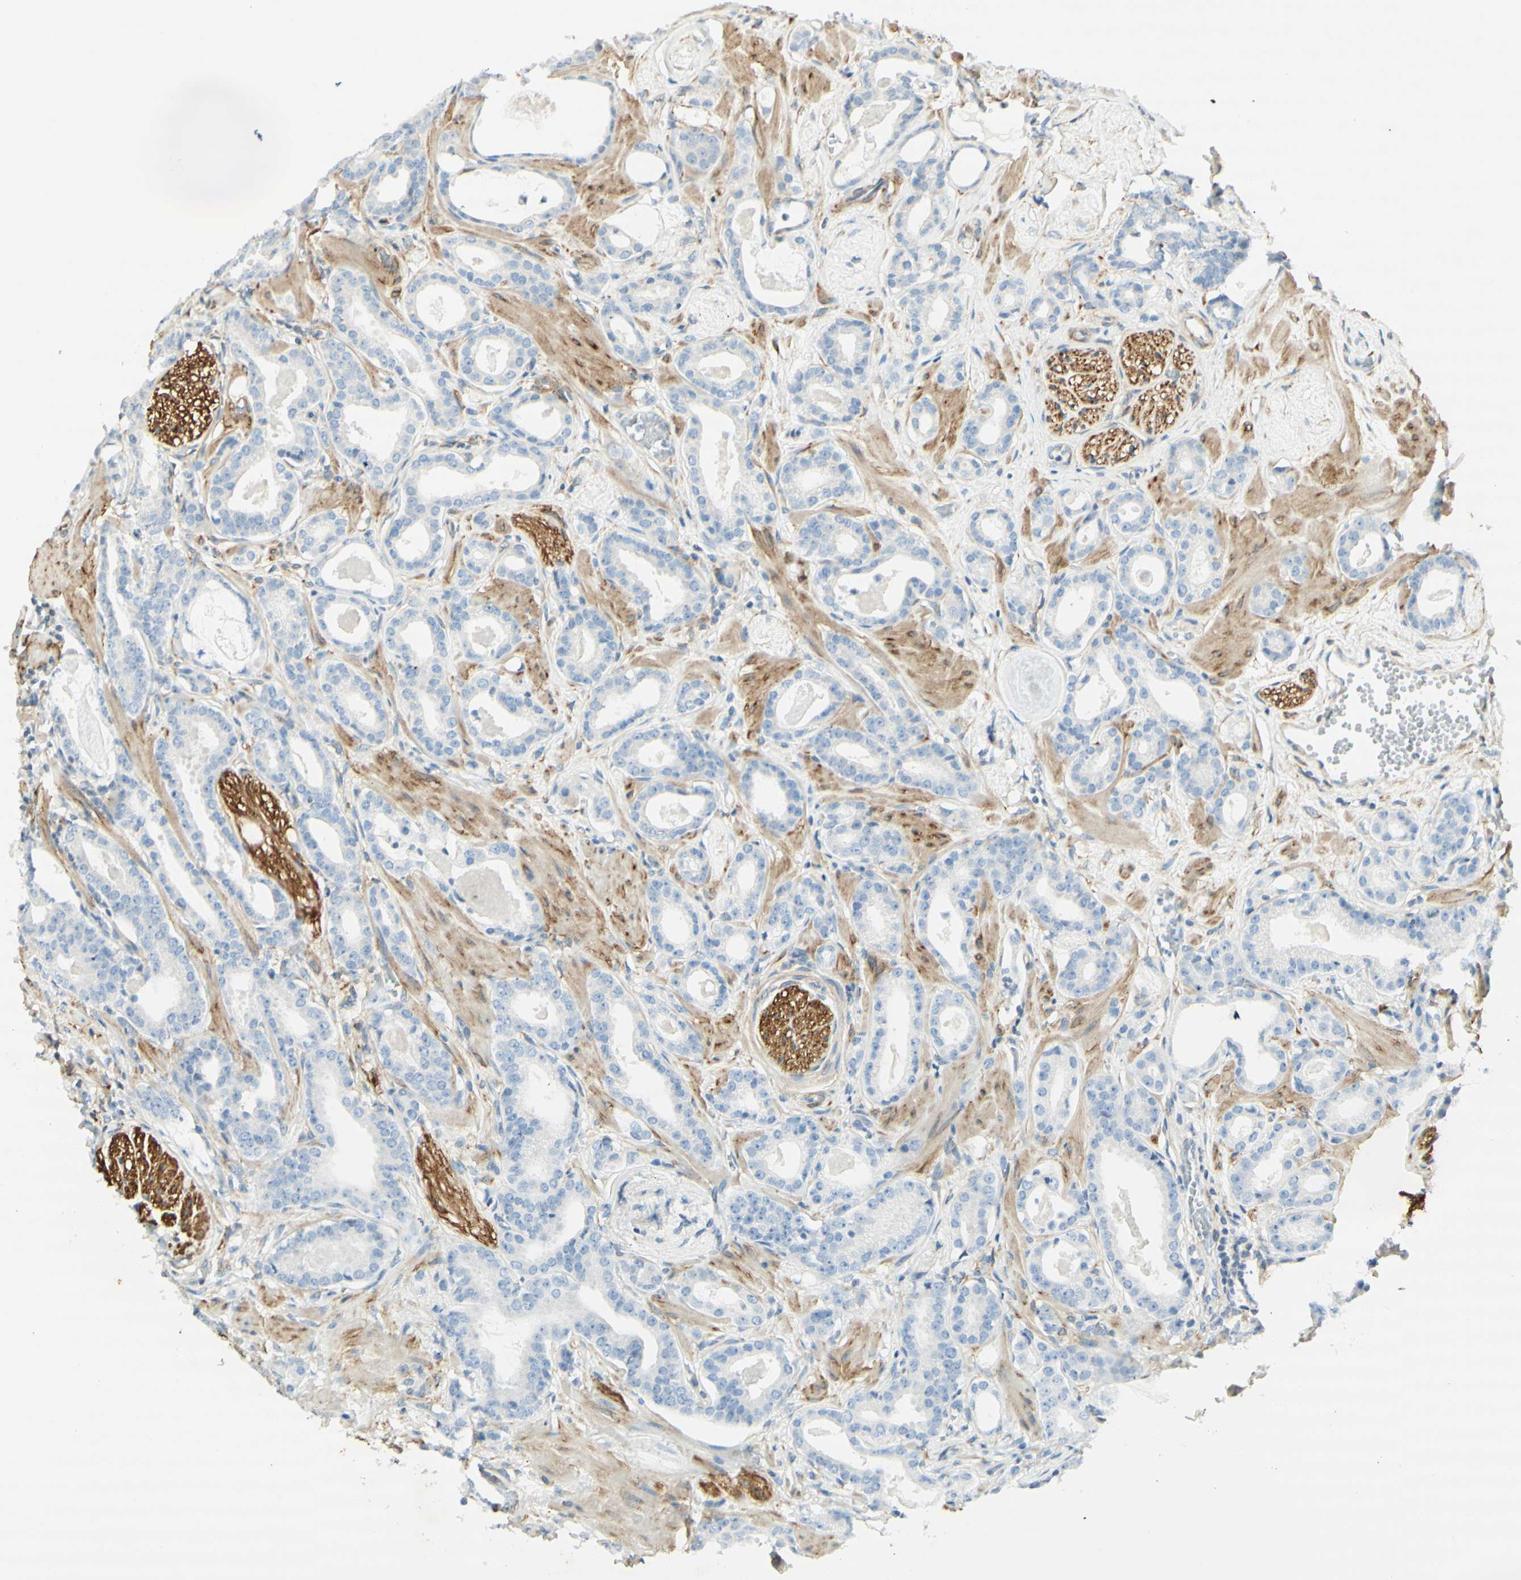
{"staining": {"intensity": "negative", "quantity": "none", "location": "none"}, "tissue": "prostate cancer", "cell_type": "Tumor cells", "image_type": "cancer", "snomed": [{"axis": "morphology", "description": "Adenocarcinoma, Low grade"}, {"axis": "topography", "description": "Prostate"}], "caption": "IHC of low-grade adenocarcinoma (prostate) shows no positivity in tumor cells.", "gene": "MAP1B", "patient": {"sex": "male", "age": 53}}